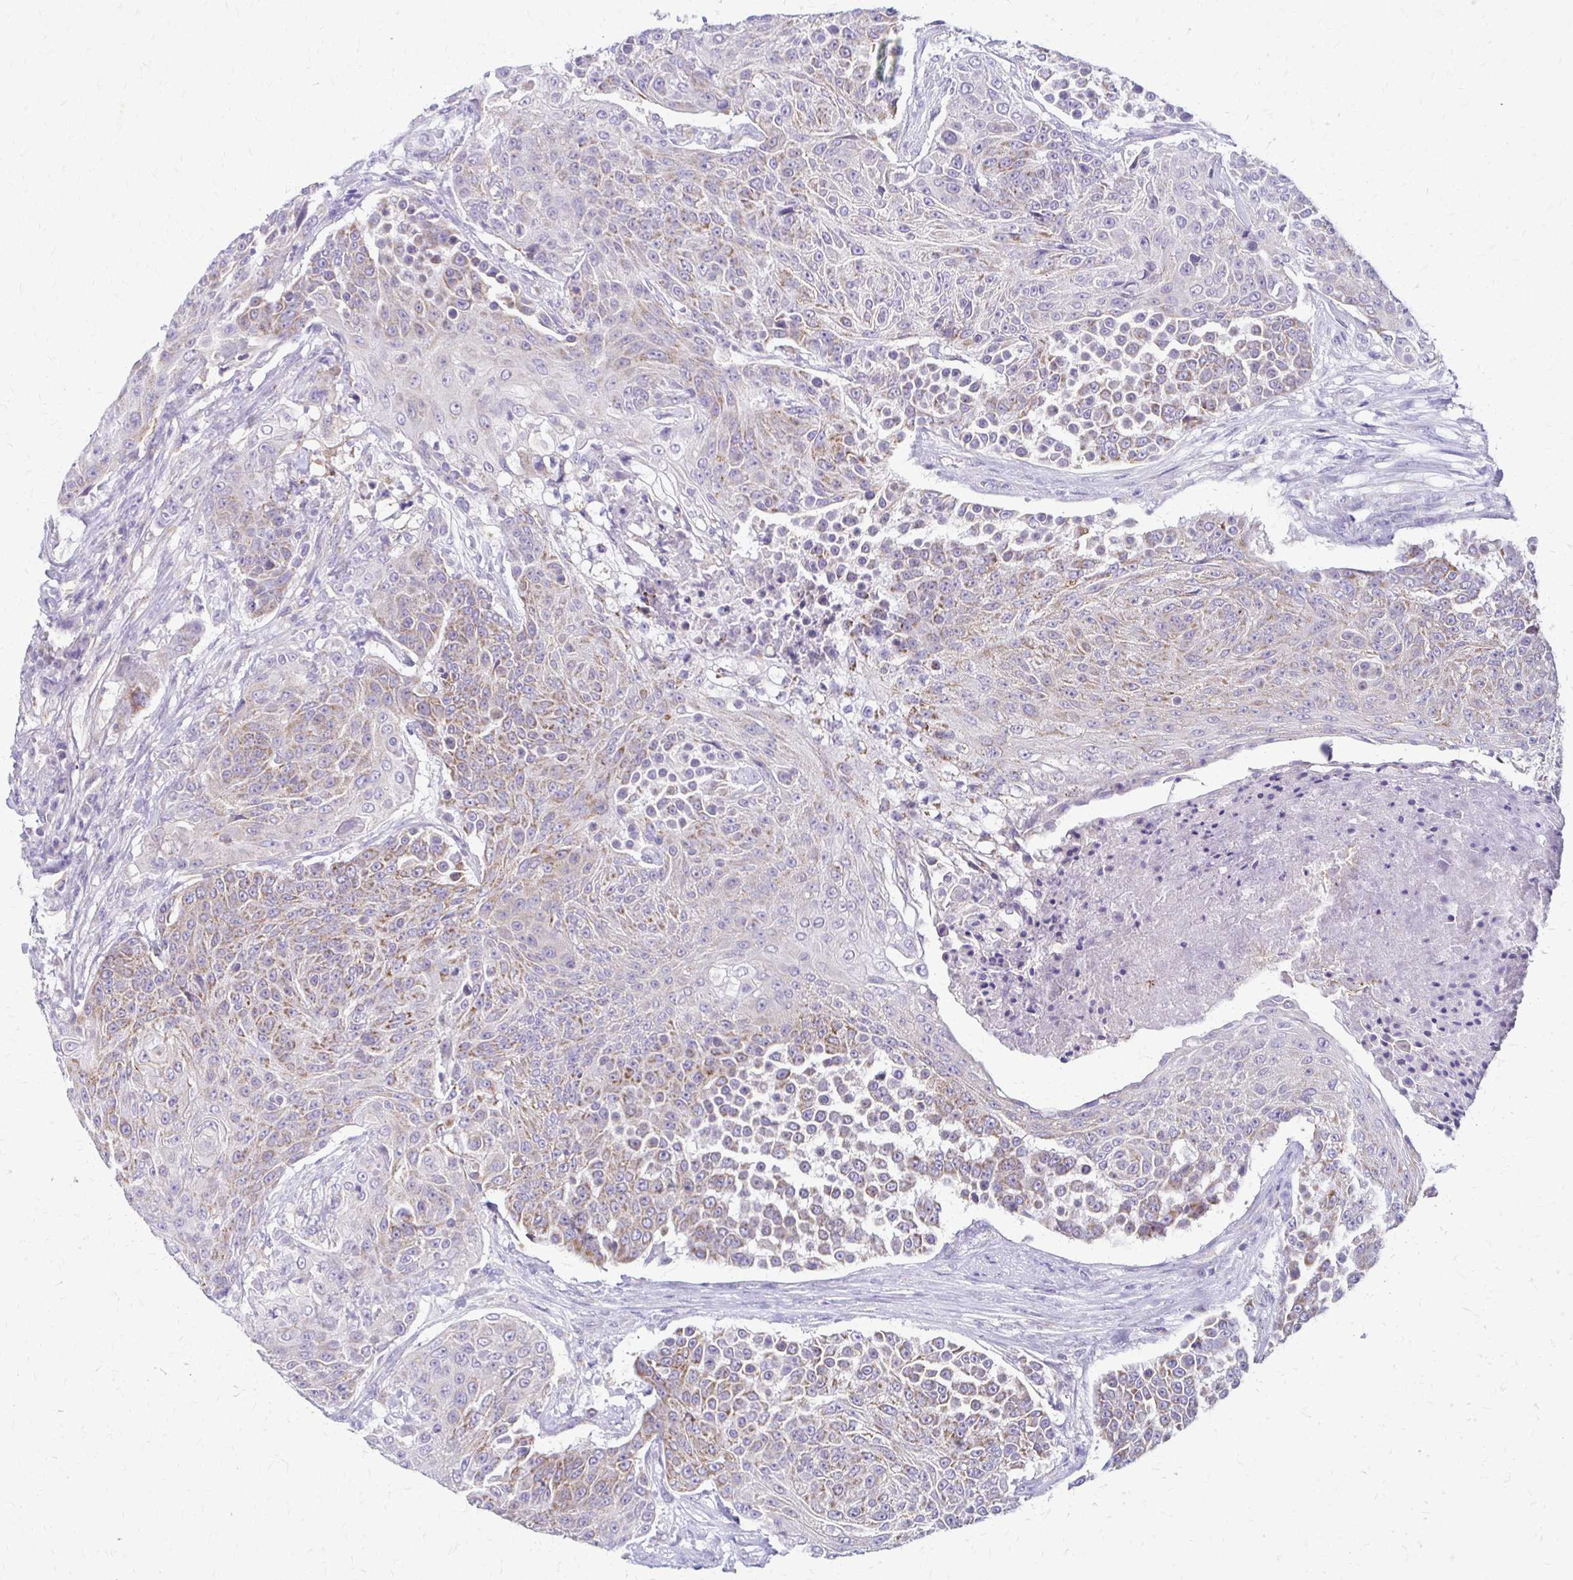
{"staining": {"intensity": "weak", "quantity": "25%-75%", "location": "cytoplasmic/membranous"}, "tissue": "urothelial cancer", "cell_type": "Tumor cells", "image_type": "cancer", "snomed": [{"axis": "morphology", "description": "Urothelial carcinoma, High grade"}, {"axis": "topography", "description": "Urinary bladder"}], "caption": "Immunohistochemistry (IHC) micrograph of urothelial cancer stained for a protein (brown), which demonstrates low levels of weak cytoplasmic/membranous staining in about 25%-75% of tumor cells.", "gene": "SAMD13", "patient": {"sex": "female", "age": 63}}